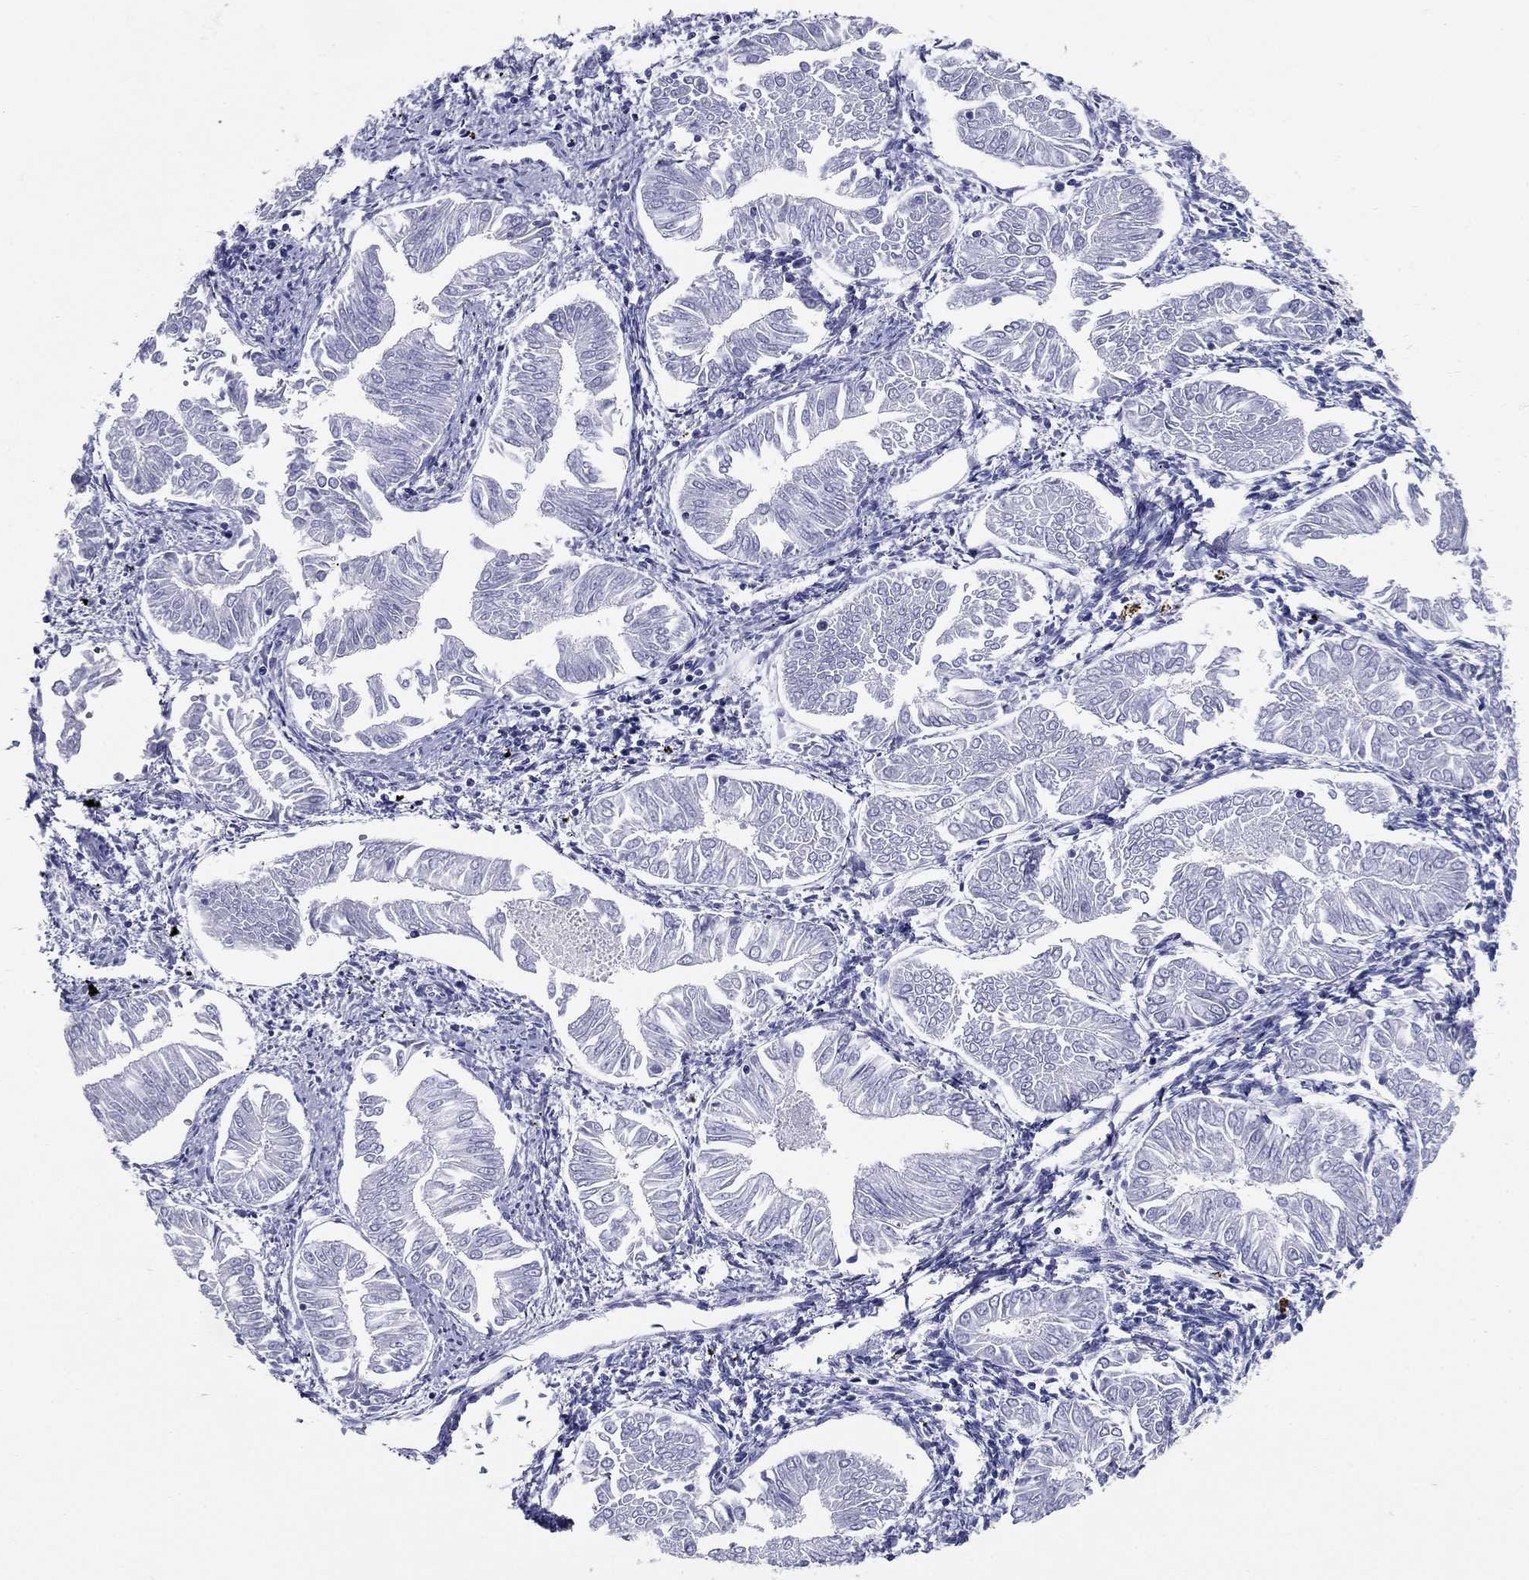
{"staining": {"intensity": "negative", "quantity": "none", "location": "none"}, "tissue": "endometrial cancer", "cell_type": "Tumor cells", "image_type": "cancer", "snomed": [{"axis": "morphology", "description": "Adenocarcinoma, NOS"}, {"axis": "topography", "description": "Endometrium"}], "caption": "DAB (3,3'-diaminobenzidine) immunohistochemical staining of human endometrial cancer demonstrates no significant expression in tumor cells.", "gene": "UPB1", "patient": {"sex": "female", "age": 53}}